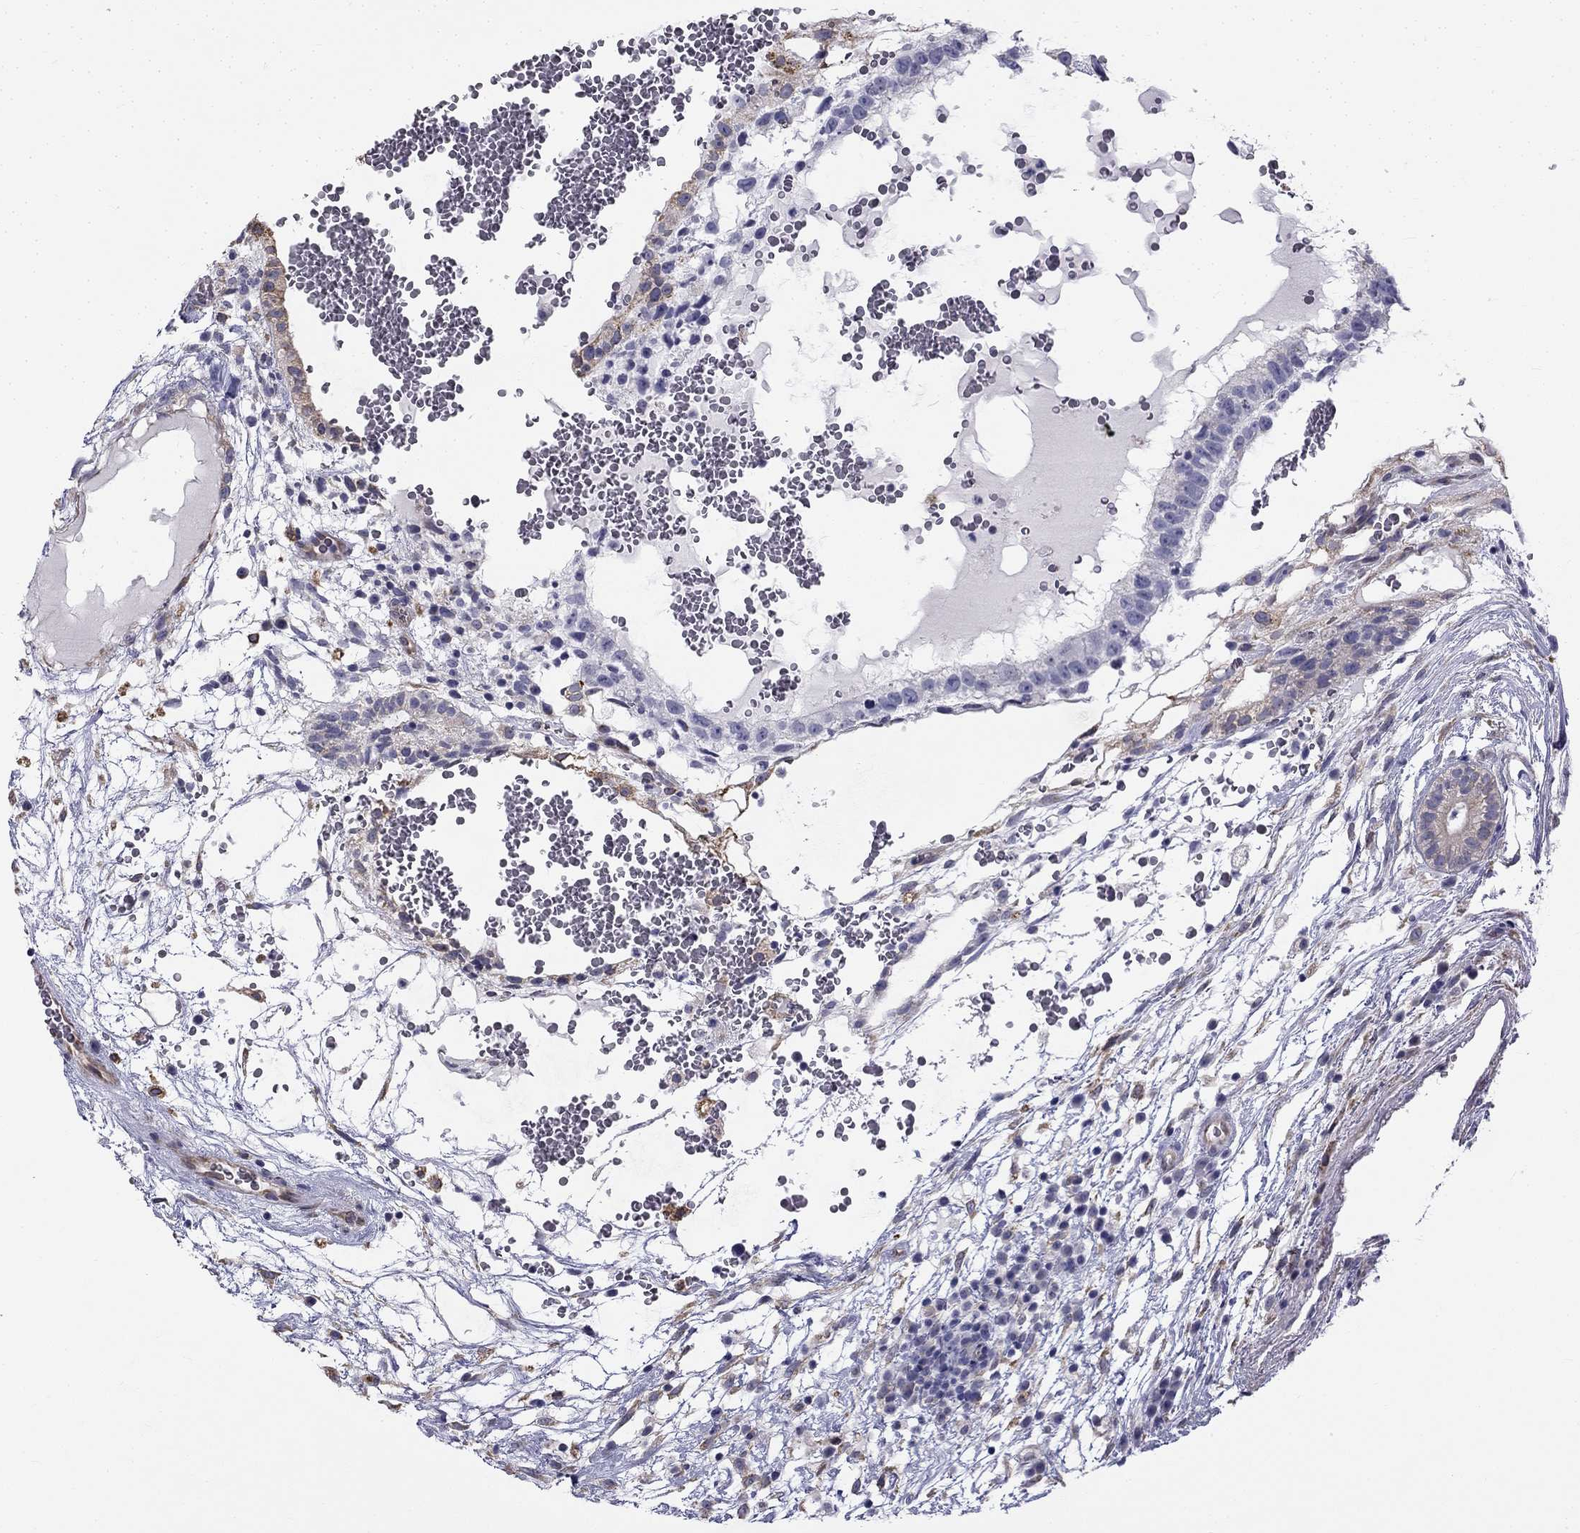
{"staining": {"intensity": "negative", "quantity": "none", "location": "none"}, "tissue": "testis cancer", "cell_type": "Tumor cells", "image_type": "cancer", "snomed": [{"axis": "morphology", "description": "Normal tissue, NOS"}, {"axis": "morphology", "description": "Carcinoma, Embryonal, NOS"}, {"axis": "topography", "description": "Testis"}], "caption": "Immunohistochemistry photomicrograph of neoplastic tissue: human testis cancer (embryonal carcinoma) stained with DAB demonstrates no significant protein staining in tumor cells. The staining is performed using DAB (3,3'-diaminobenzidine) brown chromogen with nuclei counter-stained in using hematoxylin.", "gene": "CCDC40", "patient": {"sex": "male", "age": 32}}